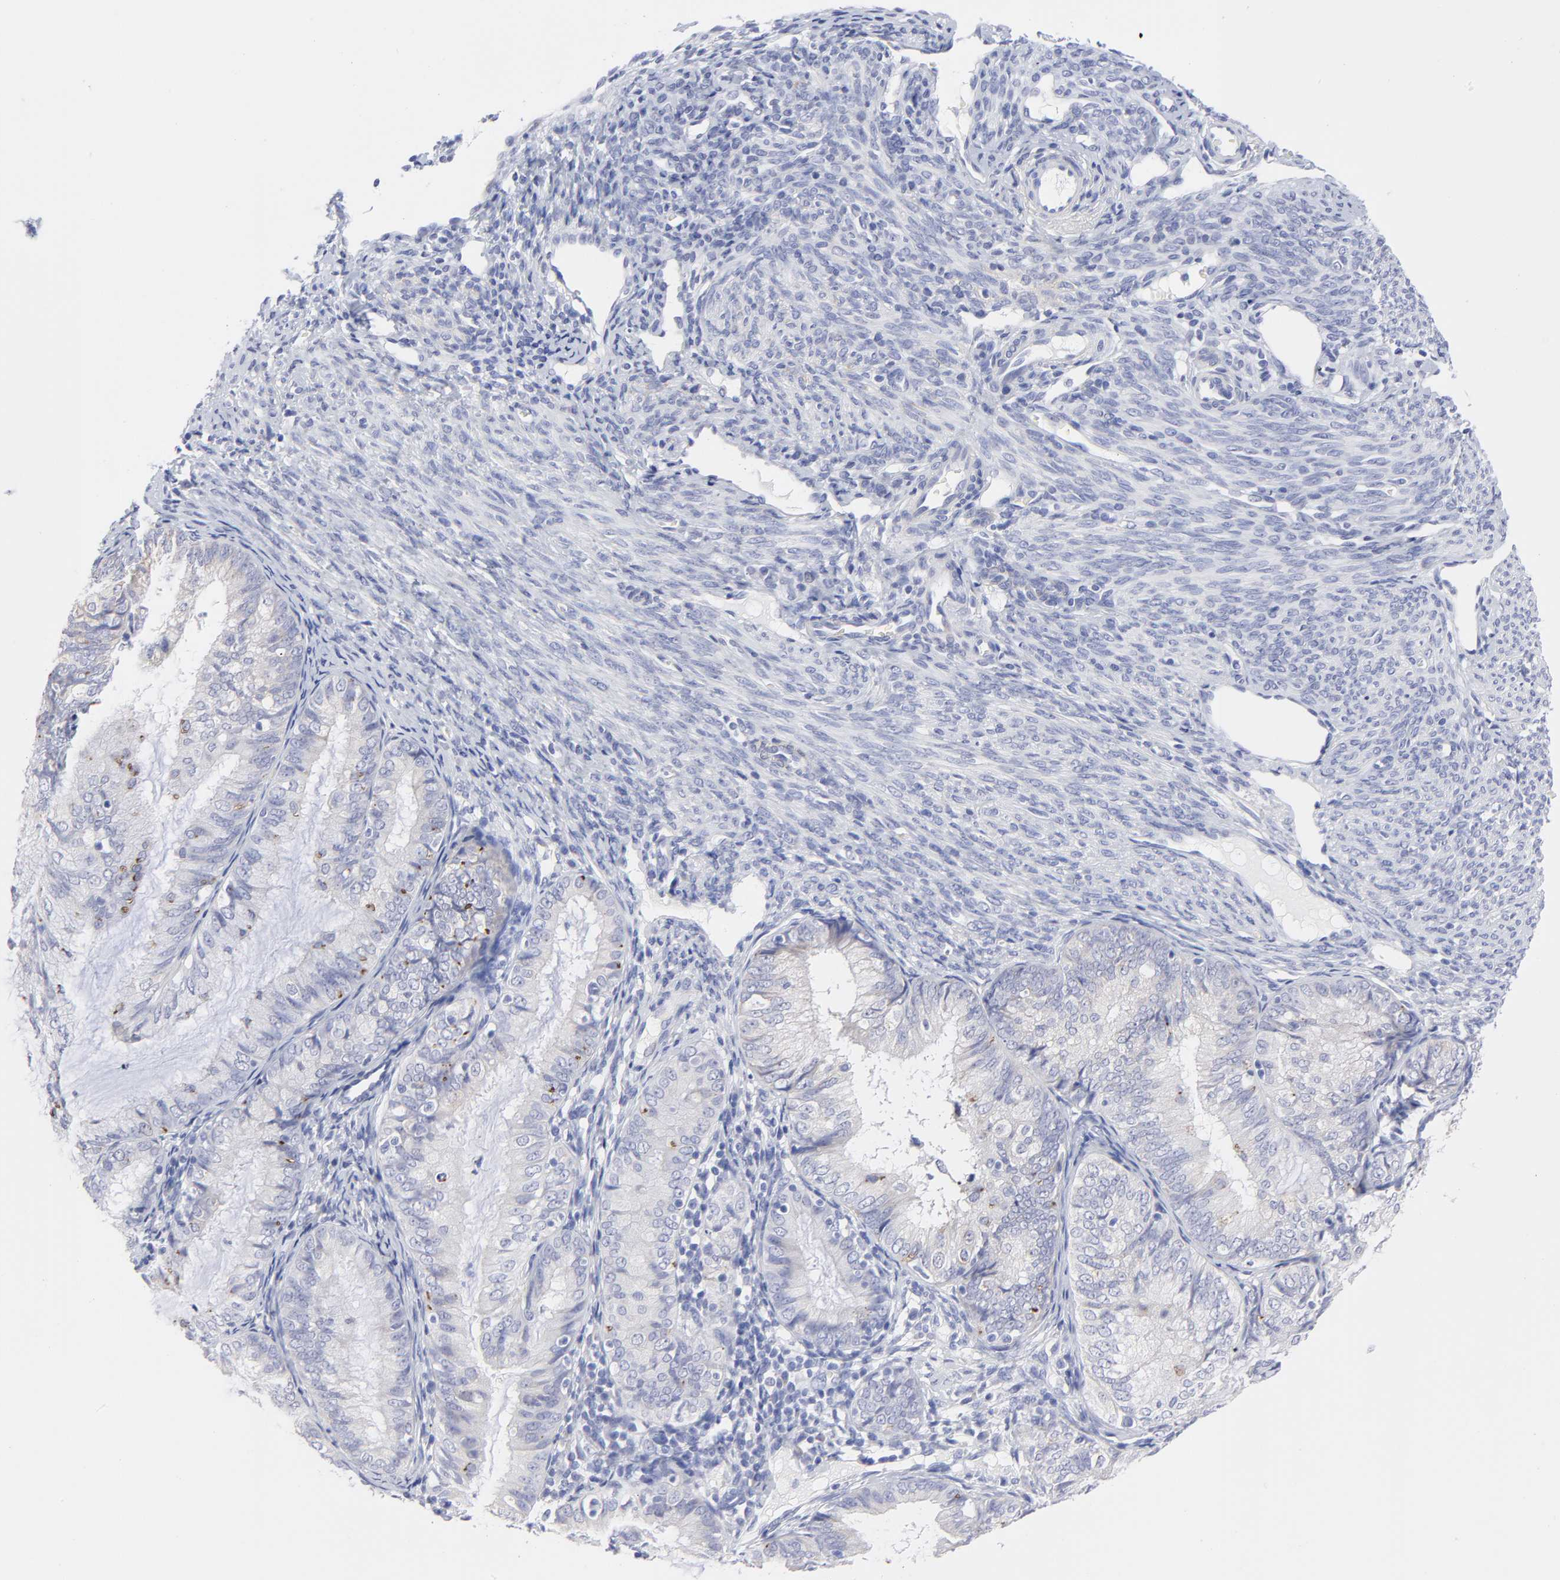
{"staining": {"intensity": "negative", "quantity": "none", "location": "none"}, "tissue": "endometrial cancer", "cell_type": "Tumor cells", "image_type": "cancer", "snomed": [{"axis": "morphology", "description": "Adenocarcinoma, NOS"}, {"axis": "topography", "description": "Endometrium"}], "caption": "The photomicrograph reveals no significant expression in tumor cells of adenocarcinoma (endometrial).", "gene": "DUSP9", "patient": {"sex": "female", "age": 66}}